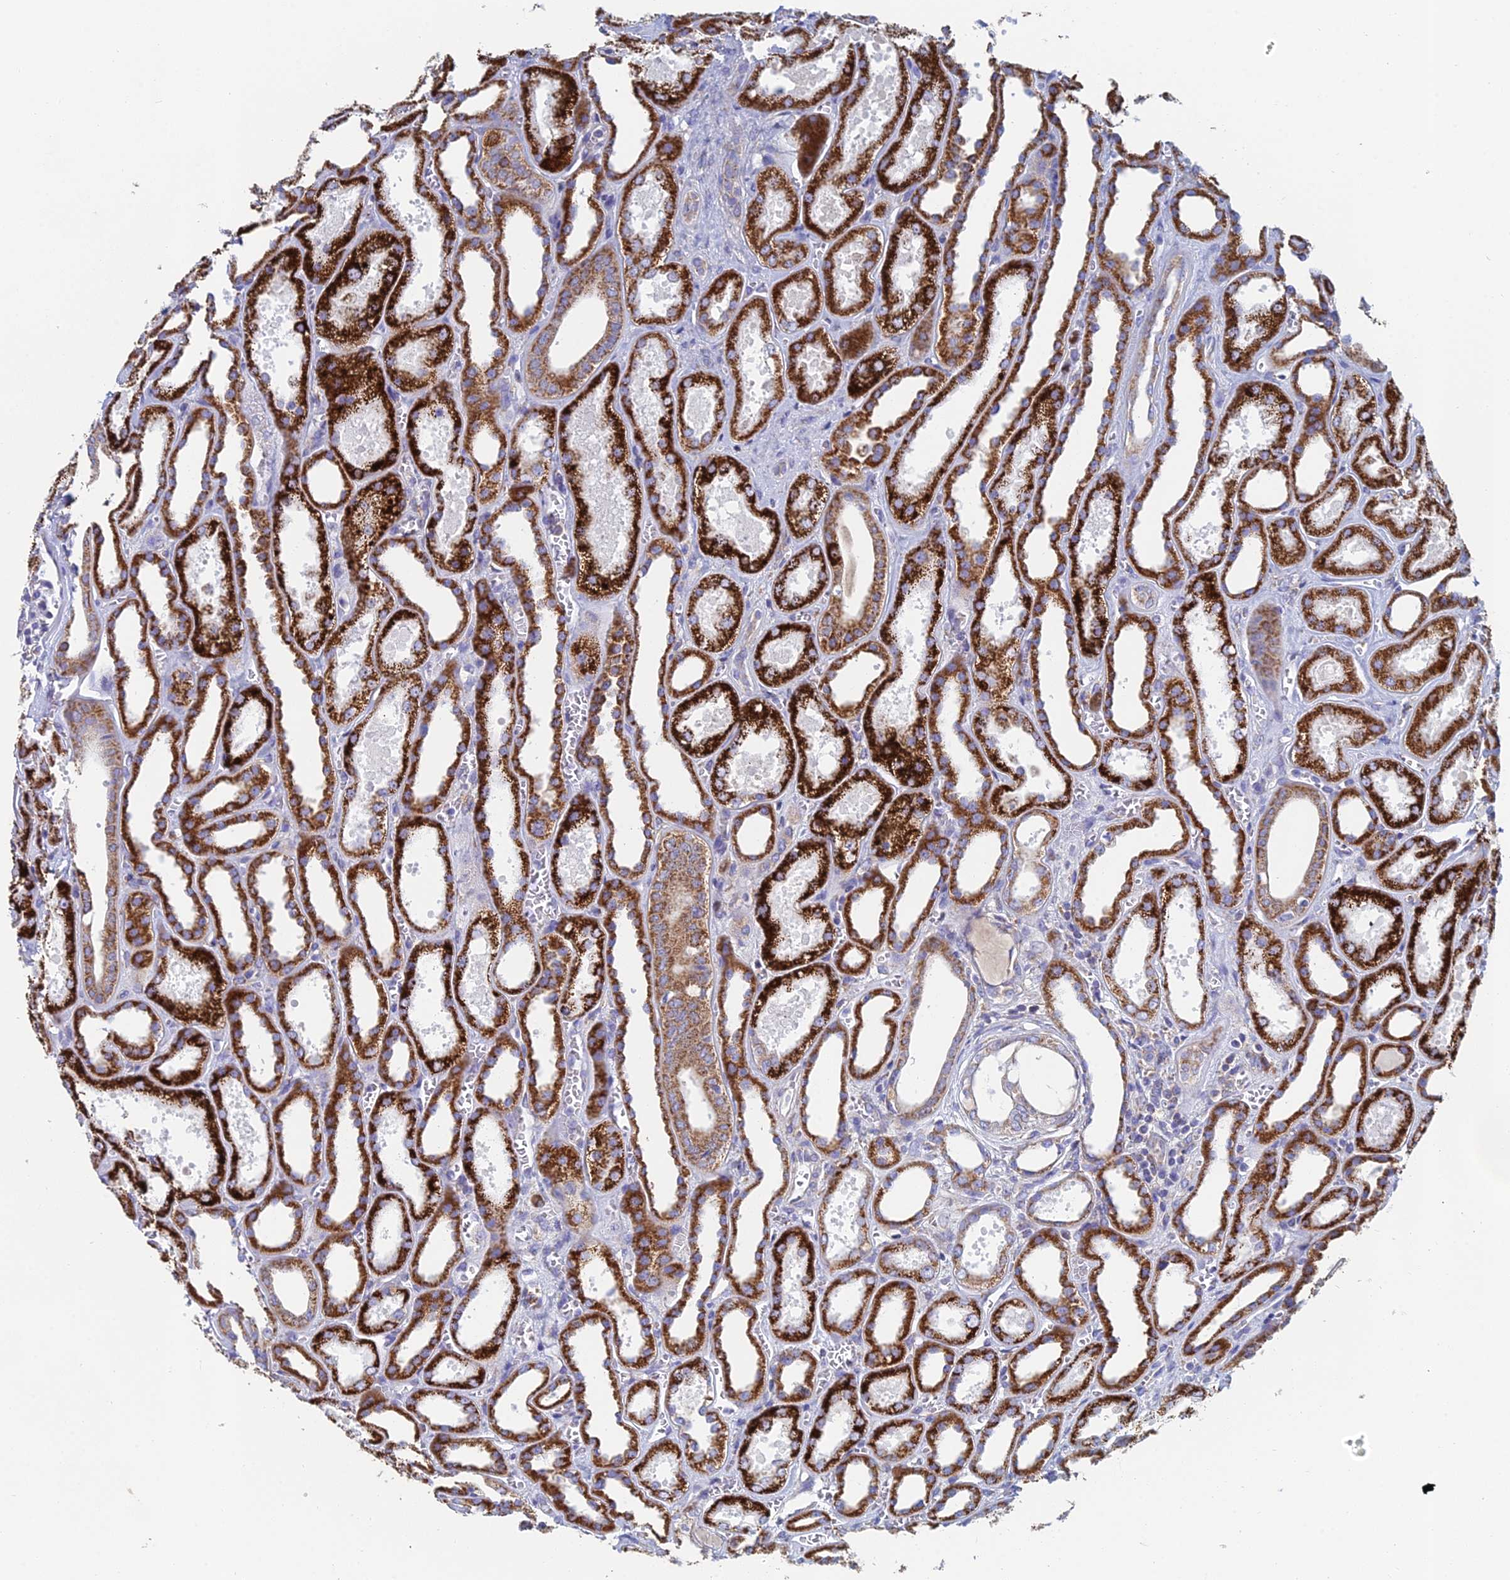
{"staining": {"intensity": "weak", "quantity": "25%-75%", "location": "cytoplasmic/membranous"}, "tissue": "kidney", "cell_type": "Cells in glomeruli", "image_type": "normal", "snomed": [{"axis": "morphology", "description": "Normal tissue, NOS"}, {"axis": "morphology", "description": "Adenocarcinoma, NOS"}, {"axis": "topography", "description": "Kidney"}], "caption": "Human kidney stained for a protein (brown) reveals weak cytoplasmic/membranous positive positivity in about 25%-75% of cells in glomeruli.", "gene": "CRACR2B", "patient": {"sex": "female", "age": 68}}